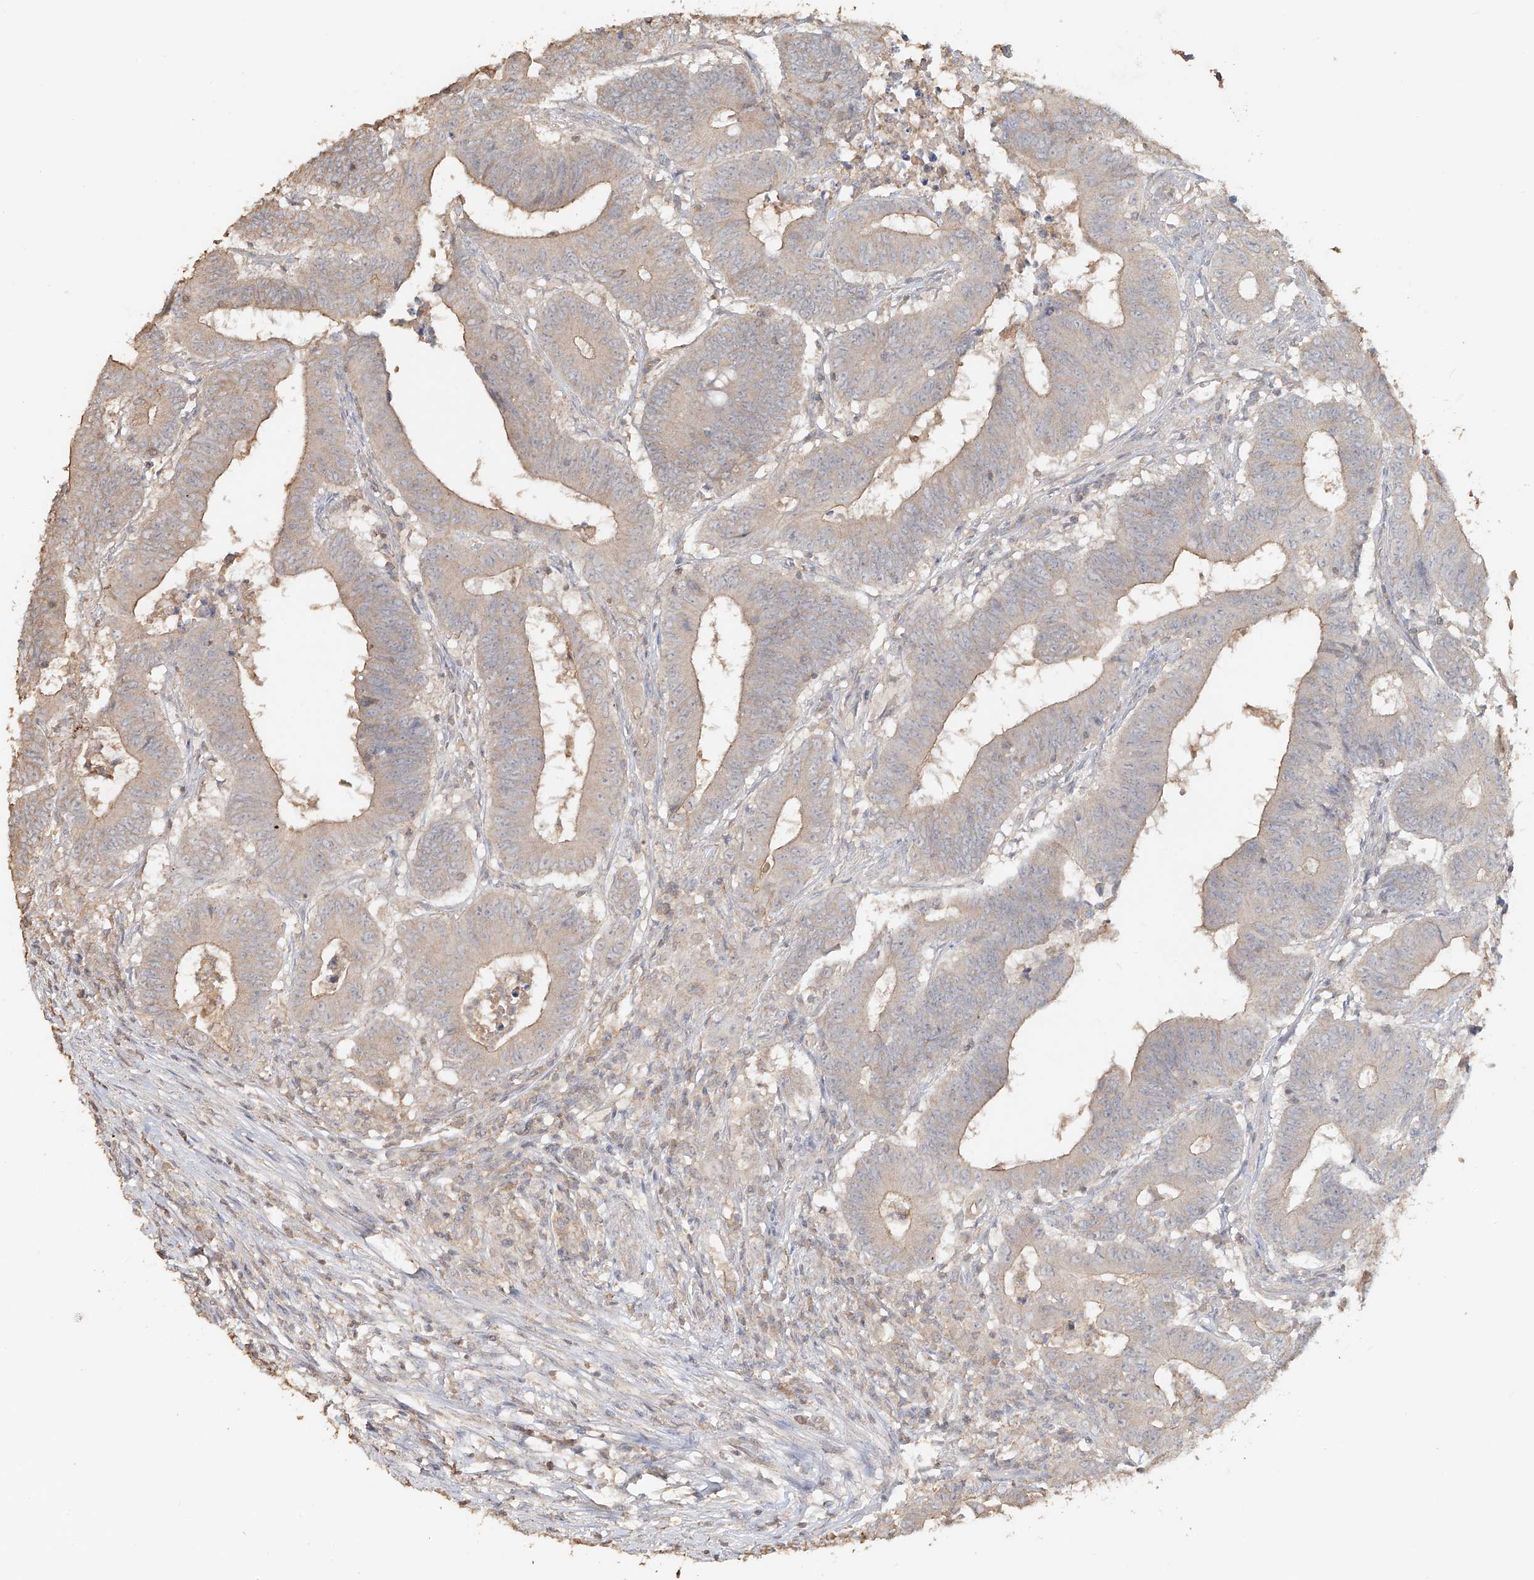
{"staining": {"intensity": "moderate", "quantity": "<25%", "location": "cytoplasmic/membranous"}, "tissue": "colorectal cancer", "cell_type": "Tumor cells", "image_type": "cancer", "snomed": [{"axis": "morphology", "description": "Adenocarcinoma, NOS"}, {"axis": "topography", "description": "Colon"}], "caption": "Immunohistochemical staining of human colorectal adenocarcinoma exhibits low levels of moderate cytoplasmic/membranous expression in about <25% of tumor cells.", "gene": "NPHS1", "patient": {"sex": "male", "age": 45}}